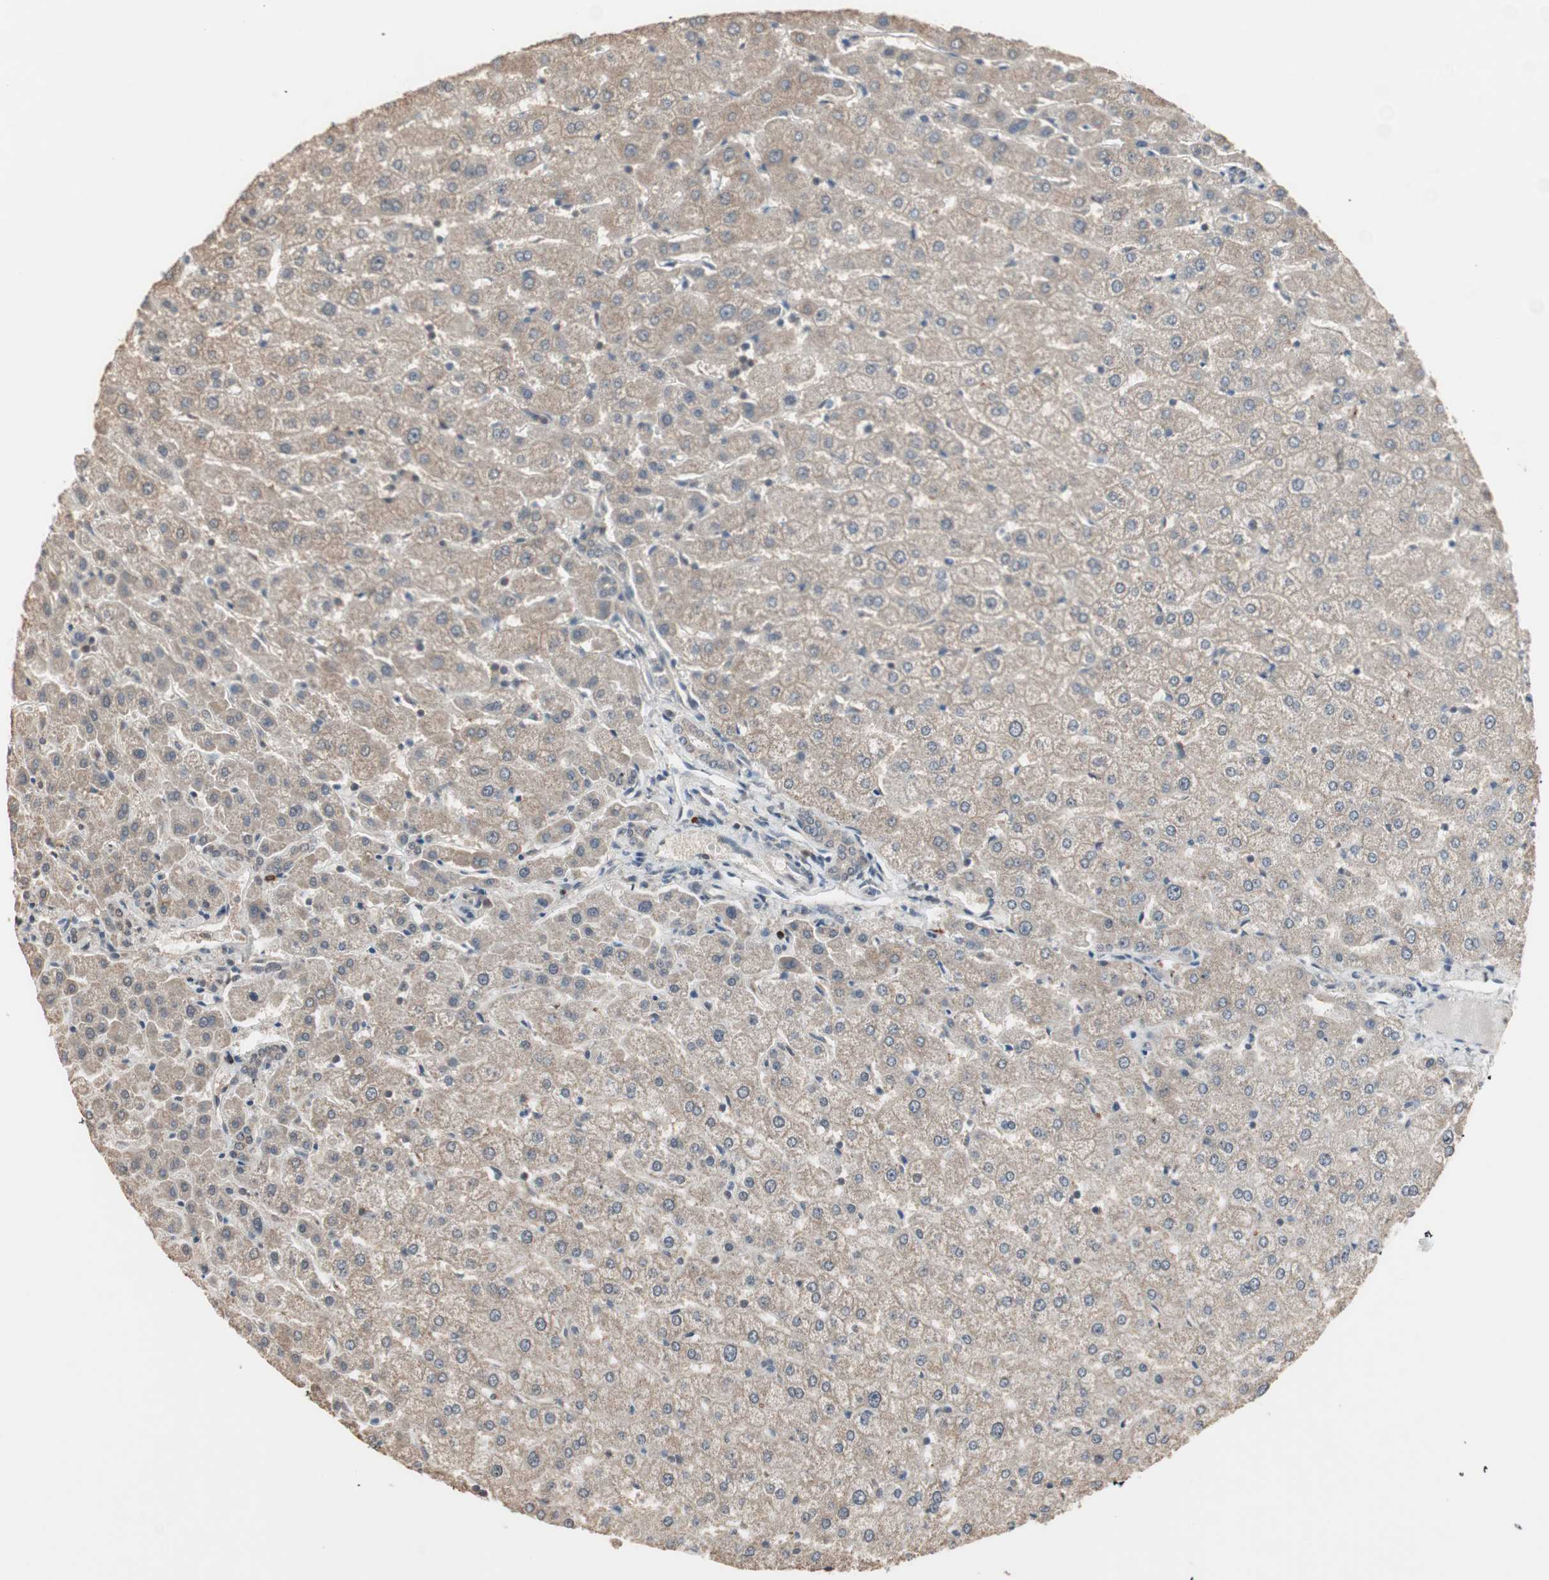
{"staining": {"intensity": "weak", "quantity": ">75%", "location": "cytoplasmic/membranous"}, "tissue": "liver", "cell_type": "Cholangiocytes", "image_type": "normal", "snomed": [{"axis": "morphology", "description": "Normal tissue, NOS"}, {"axis": "morphology", "description": "Fibrosis, NOS"}, {"axis": "topography", "description": "Liver"}], "caption": "Immunohistochemistry photomicrograph of benign liver stained for a protein (brown), which demonstrates low levels of weak cytoplasmic/membranous positivity in approximately >75% of cholangiocytes.", "gene": "ZHX2", "patient": {"sex": "female", "age": 29}}